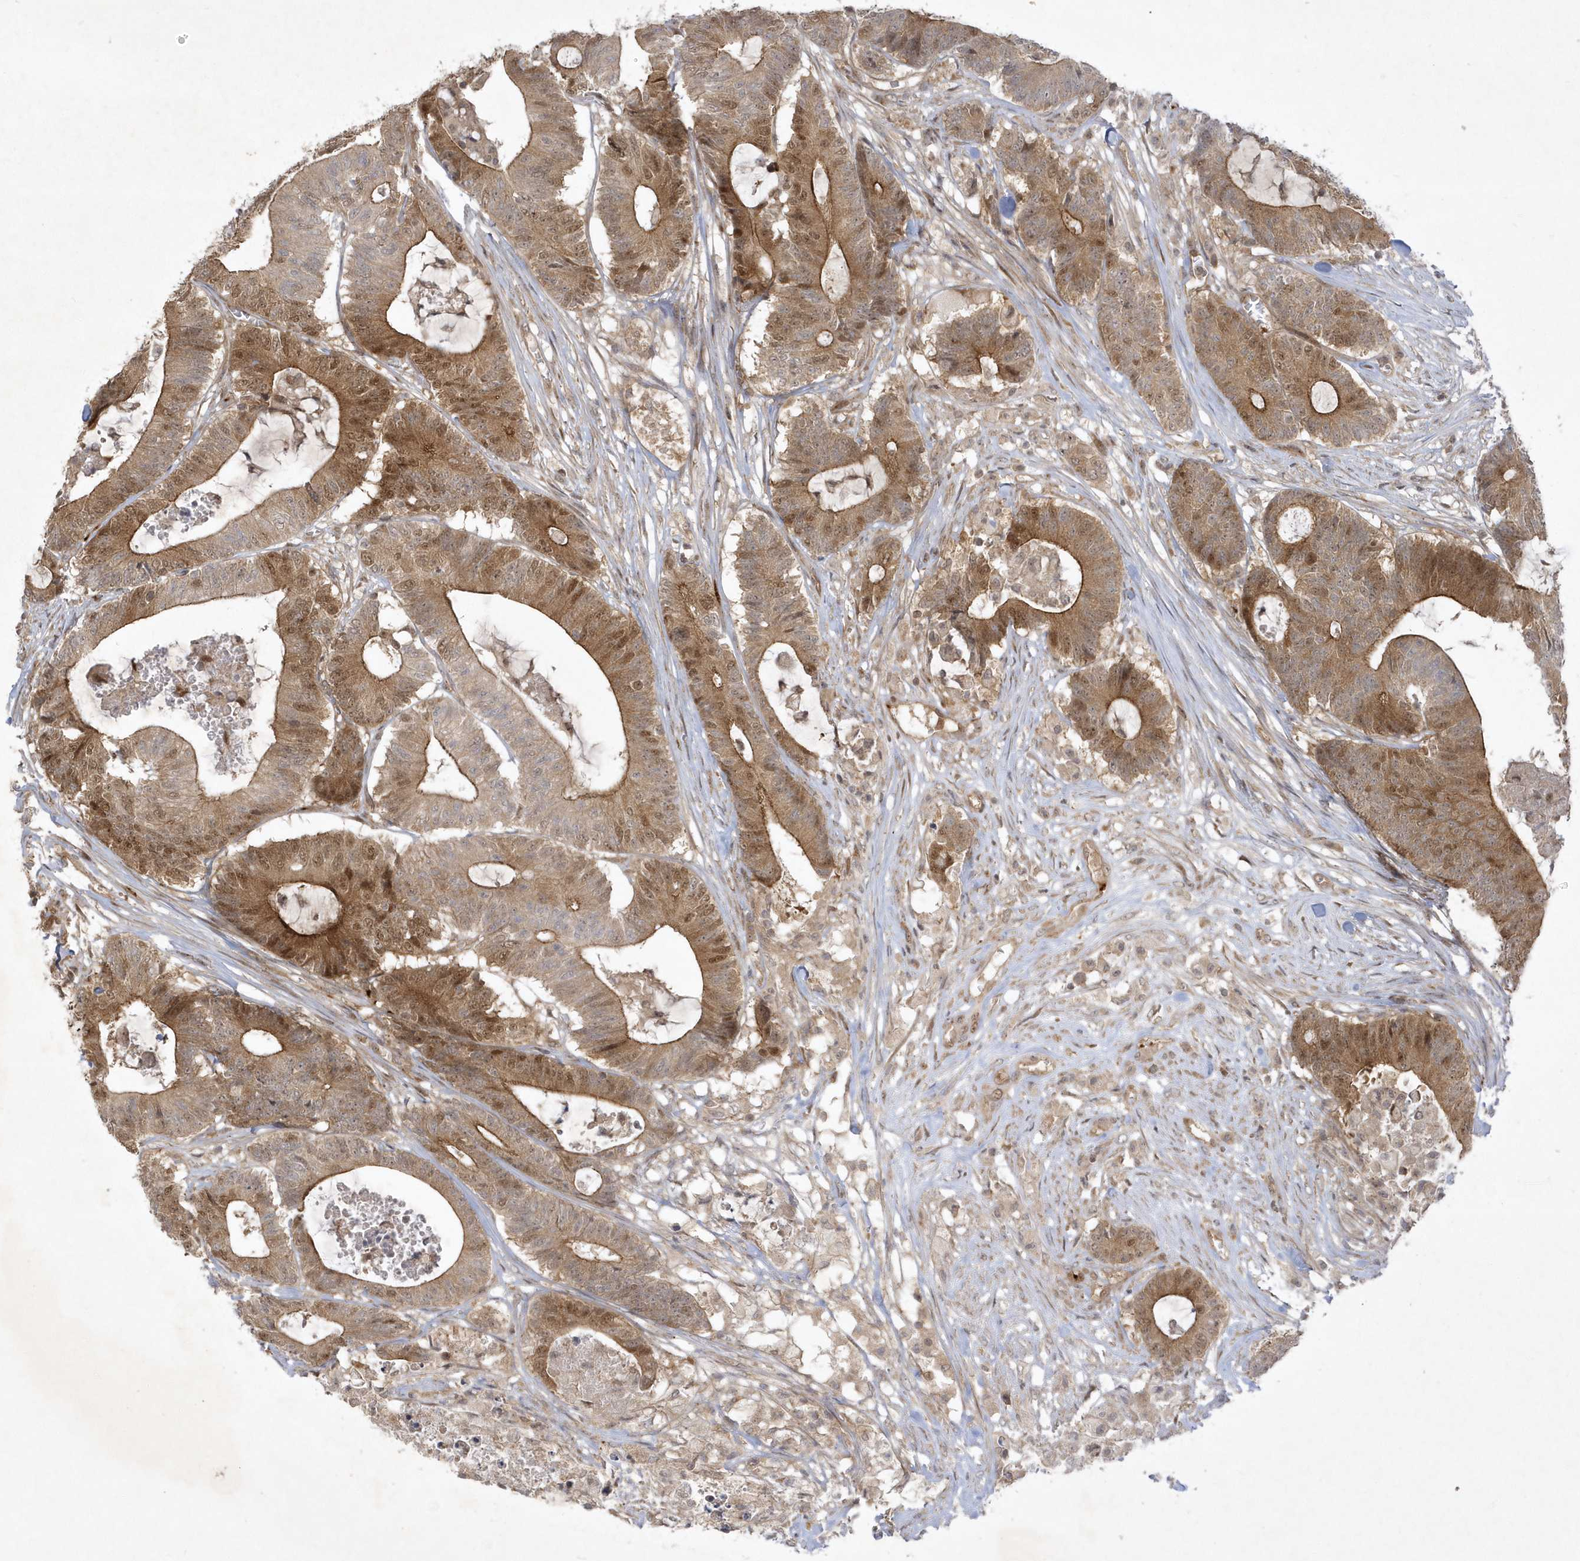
{"staining": {"intensity": "moderate", "quantity": ">75%", "location": "cytoplasmic/membranous,nuclear"}, "tissue": "colorectal cancer", "cell_type": "Tumor cells", "image_type": "cancer", "snomed": [{"axis": "morphology", "description": "Adenocarcinoma, NOS"}, {"axis": "topography", "description": "Colon"}], "caption": "Moderate cytoplasmic/membranous and nuclear protein positivity is present in approximately >75% of tumor cells in colorectal adenocarcinoma.", "gene": "NAF1", "patient": {"sex": "female", "age": 84}}